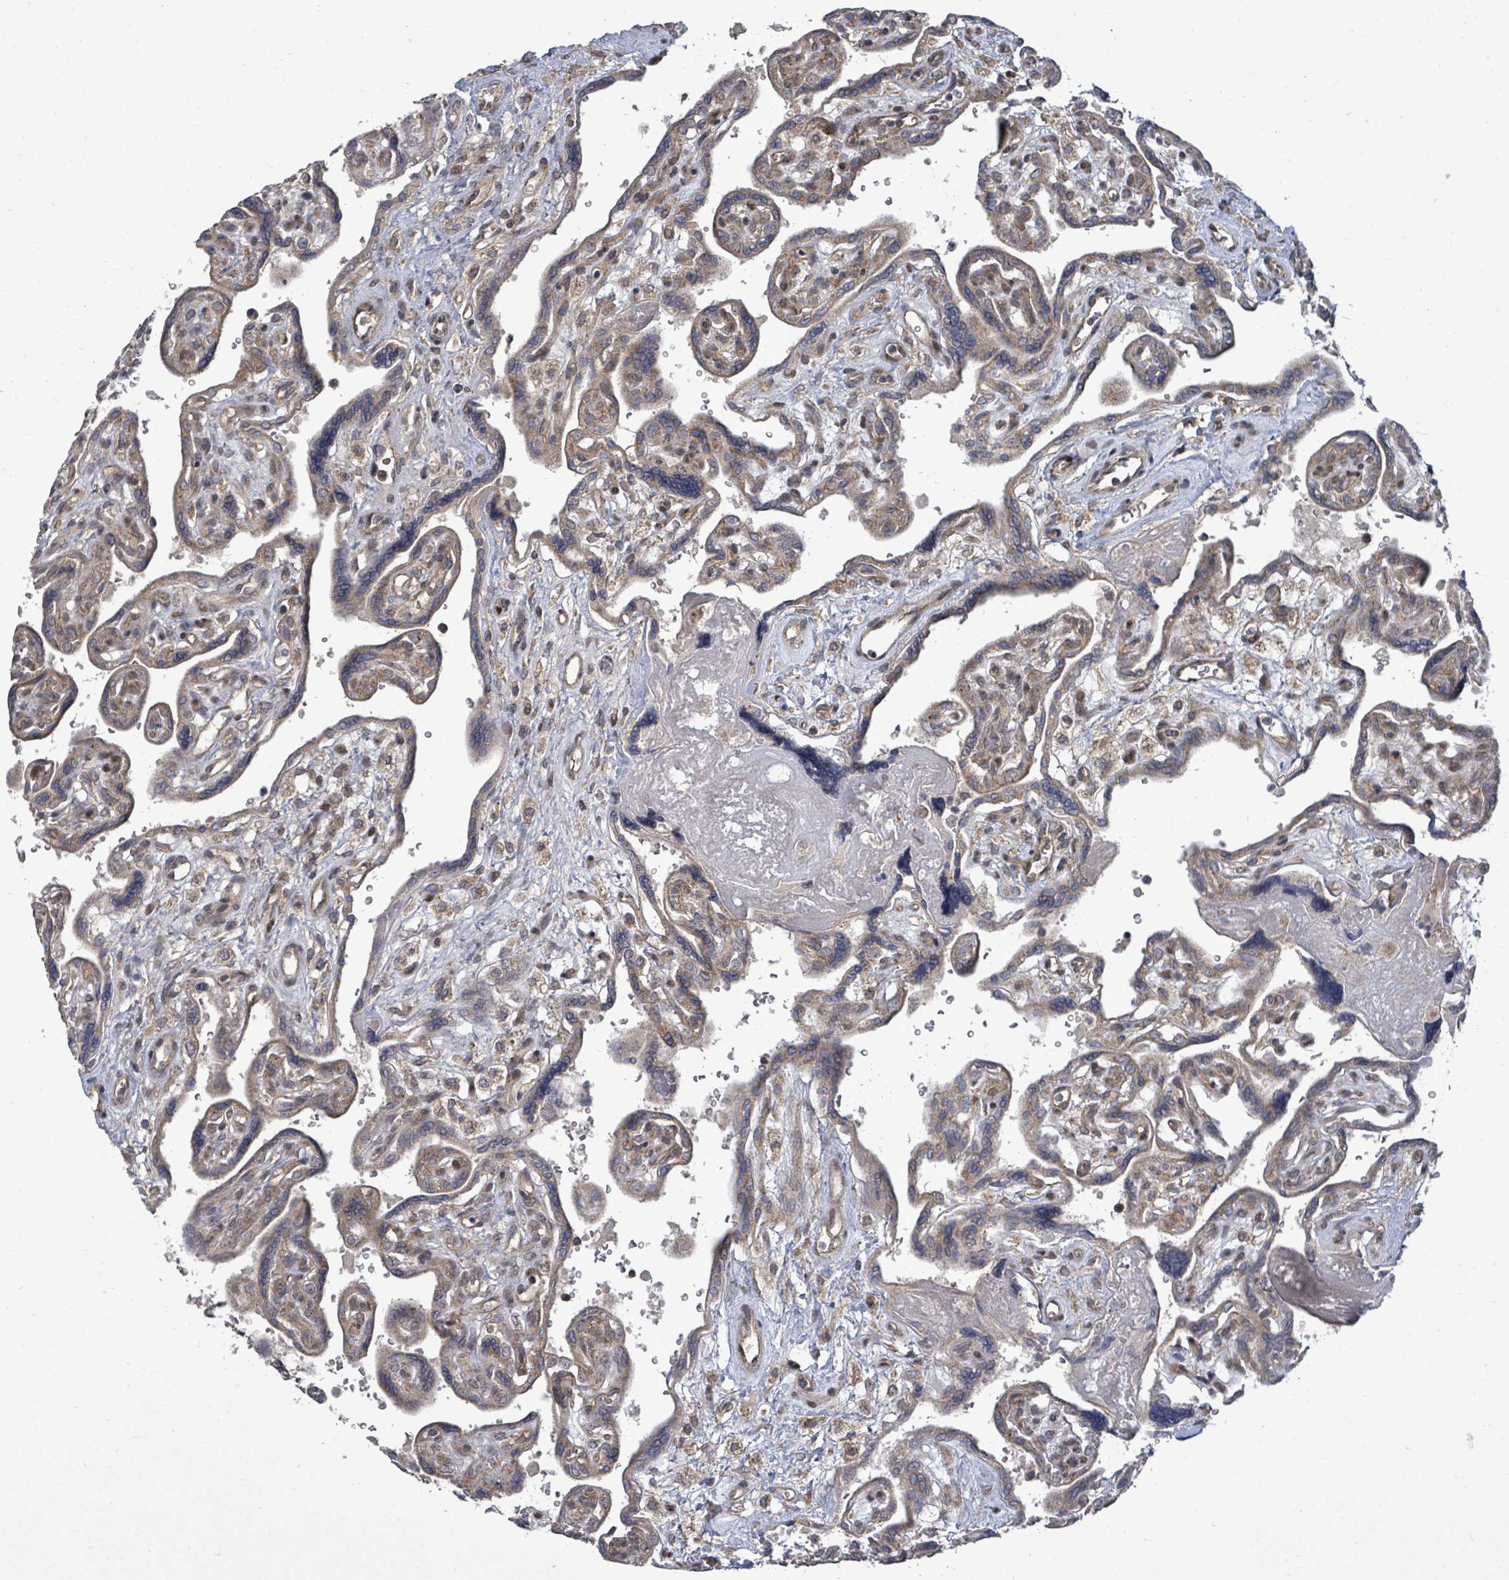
{"staining": {"intensity": "moderate", "quantity": ">75%", "location": "cytoplasmic/membranous"}, "tissue": "placenta", "cell_type": "Decidual cells", "image_type": "normal", "snomed": [{"axis": "morphology", "description": "Normal tissue, NOS"}, {"axis": "topography", "description": "Placenta"}], "caption": "Brown immunohistochemical staining in unremarkable human placenta shows moderate cytoplasmic/membranous staining in about >75% of decidual cells.", "gene": "KRTAP27", "patient": {"sex": "female", "age": 39}}